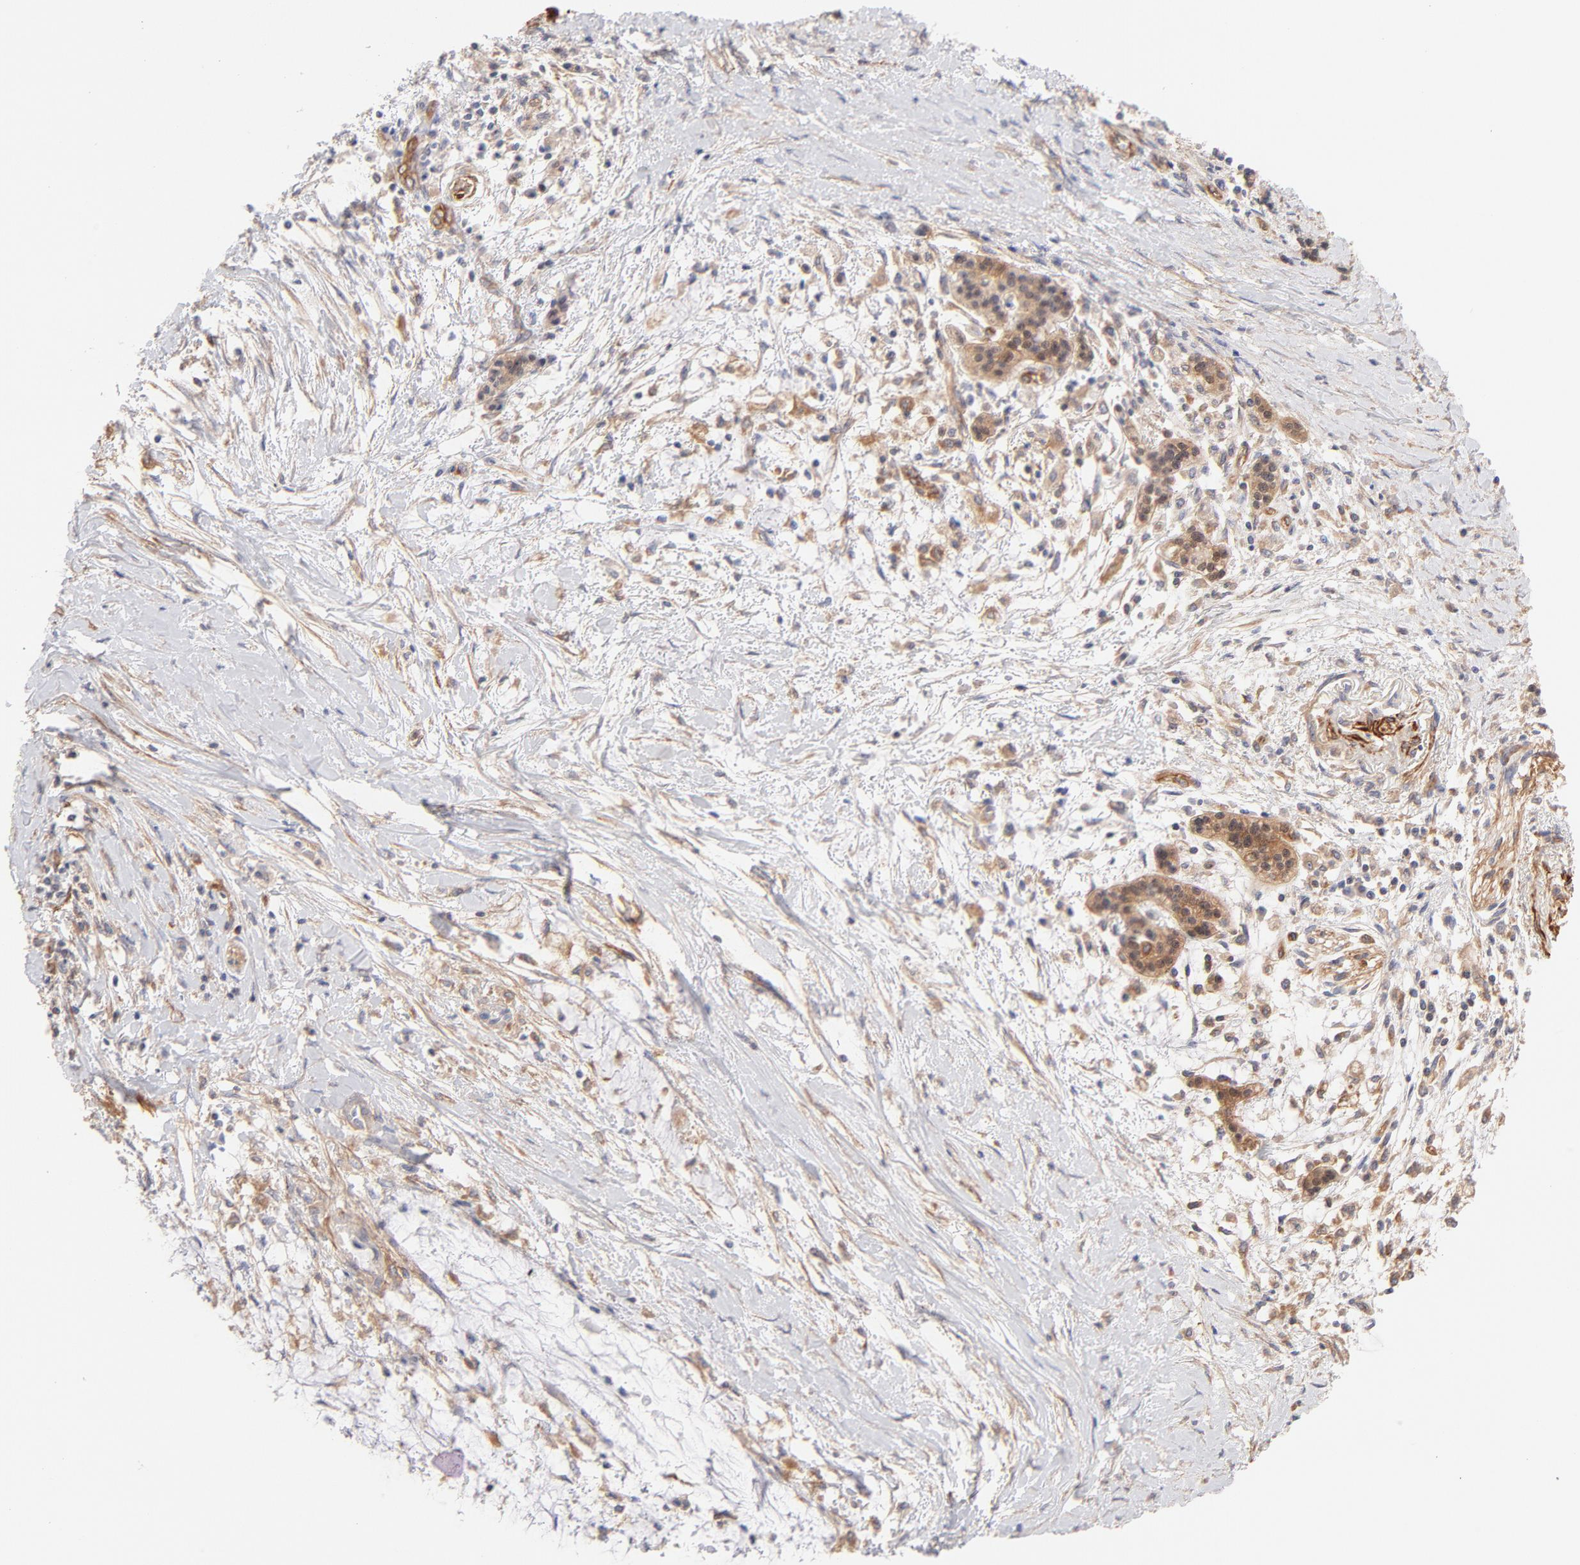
{"staining": {"intensity": "moderate", "quantity": ">75%", "location": "cytoplasmic/membranous,nuclear"}, "tissue": "pancreatic cancer", "cell_type": "Tumor cells", "image_type": "cancer", "snomed": [{"axis": "morphology", "description": "Adenocarcinoma, NOS"}, {"axis": "topography", "description": "Pancreas"}], "caption": "The image displays staining of pancreatic cancer, revealing moderate cytoplasmic/membranous and nuclear protein staining (brown color) within tumor cells. (Stains: DAB (3,3'-diaminobenzidine) in brown, nuclei in blue, Microscopy: brightfield microscopy at high magnification).", "gene": "LDLRAP1", "patient": {"sex": "female", "age": 64}}